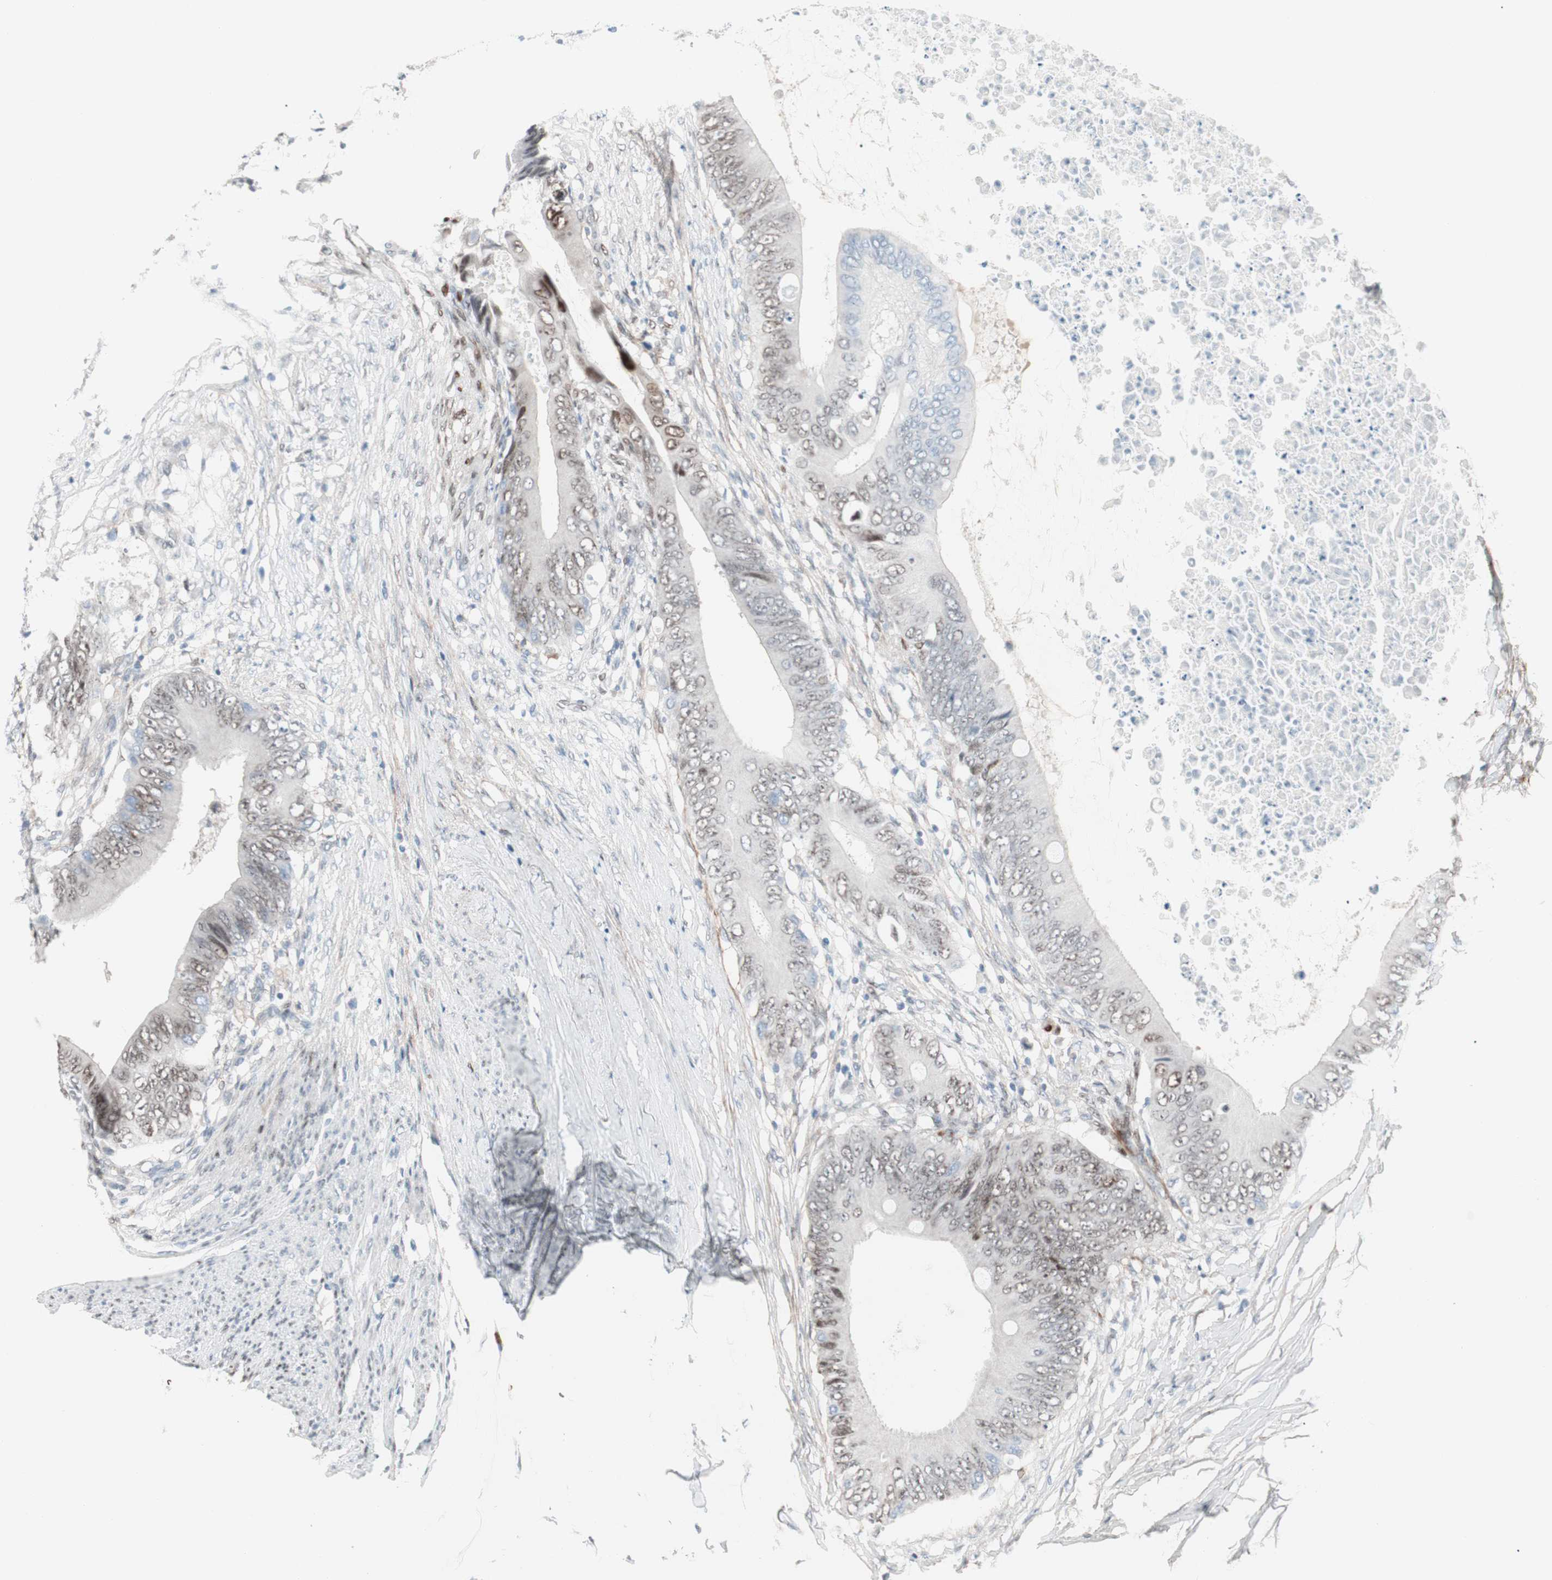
{"staining": {"intensity": "weak", "quantity": "25%-75%", "location": "nuclear"}, "tissue": "colorectal cancer", "cell_type": "Tumor cells", "image_type": "cancer", "snomed": [{"axis": "morphology", "description": "Normal tissue, NOS"}, {"axis": "morphology", "description": "Adenocarcinoma, NOS"}, {"axis": "topography", "description": "Rectum"}, {"axis": "topography", "description": "Peripheral nerve tissue"}], "caption": "A histopathology image of human colorectal cancer stained for a protein exhibits weak nuclear brown staining in tumor cells. The protein is stained brown, and the nuclei are stained in blue (DAB (3,3'-diaminobenzidine) IHC with brightfield microscopy, high magnification).", "gene": "FOSL1", "patient": {"sex": "female", "age": 77}}